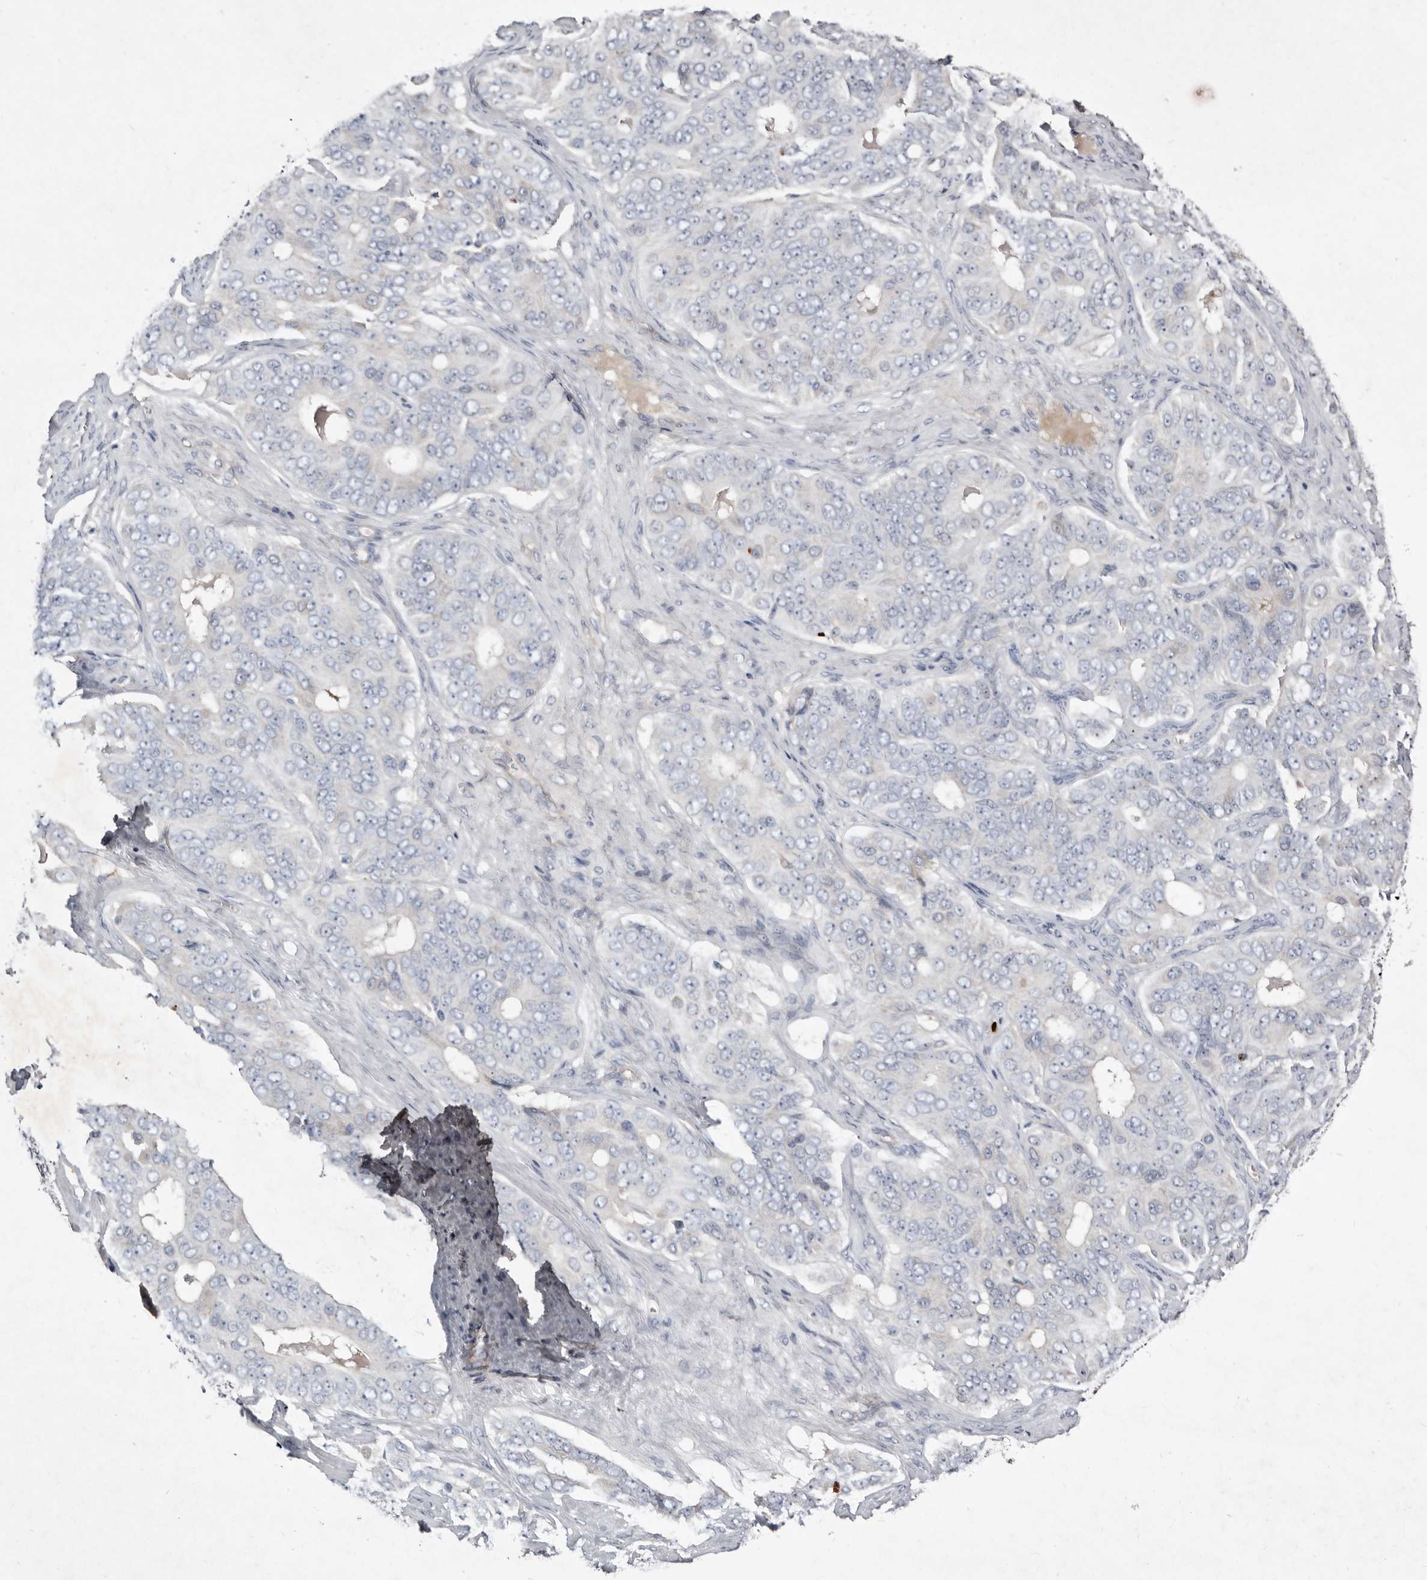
{"staining": {"intensity": "negative", "quantity": "none", "location": "none"}, "tissue": "ovarian cancer", "cell_type": "Tumor cells", "image_type": "cancer", "snomed": [{"axis": "morphology", "description": "Carcinoma, endometroid"}, {"axis": "topography", "description": "Ovary"}], "caption": "The image reveals no significant staining in tumor cells of ovarian cancer.", "gene": "SLC25A20", "patient": {"sex": "female", "age": 51}}